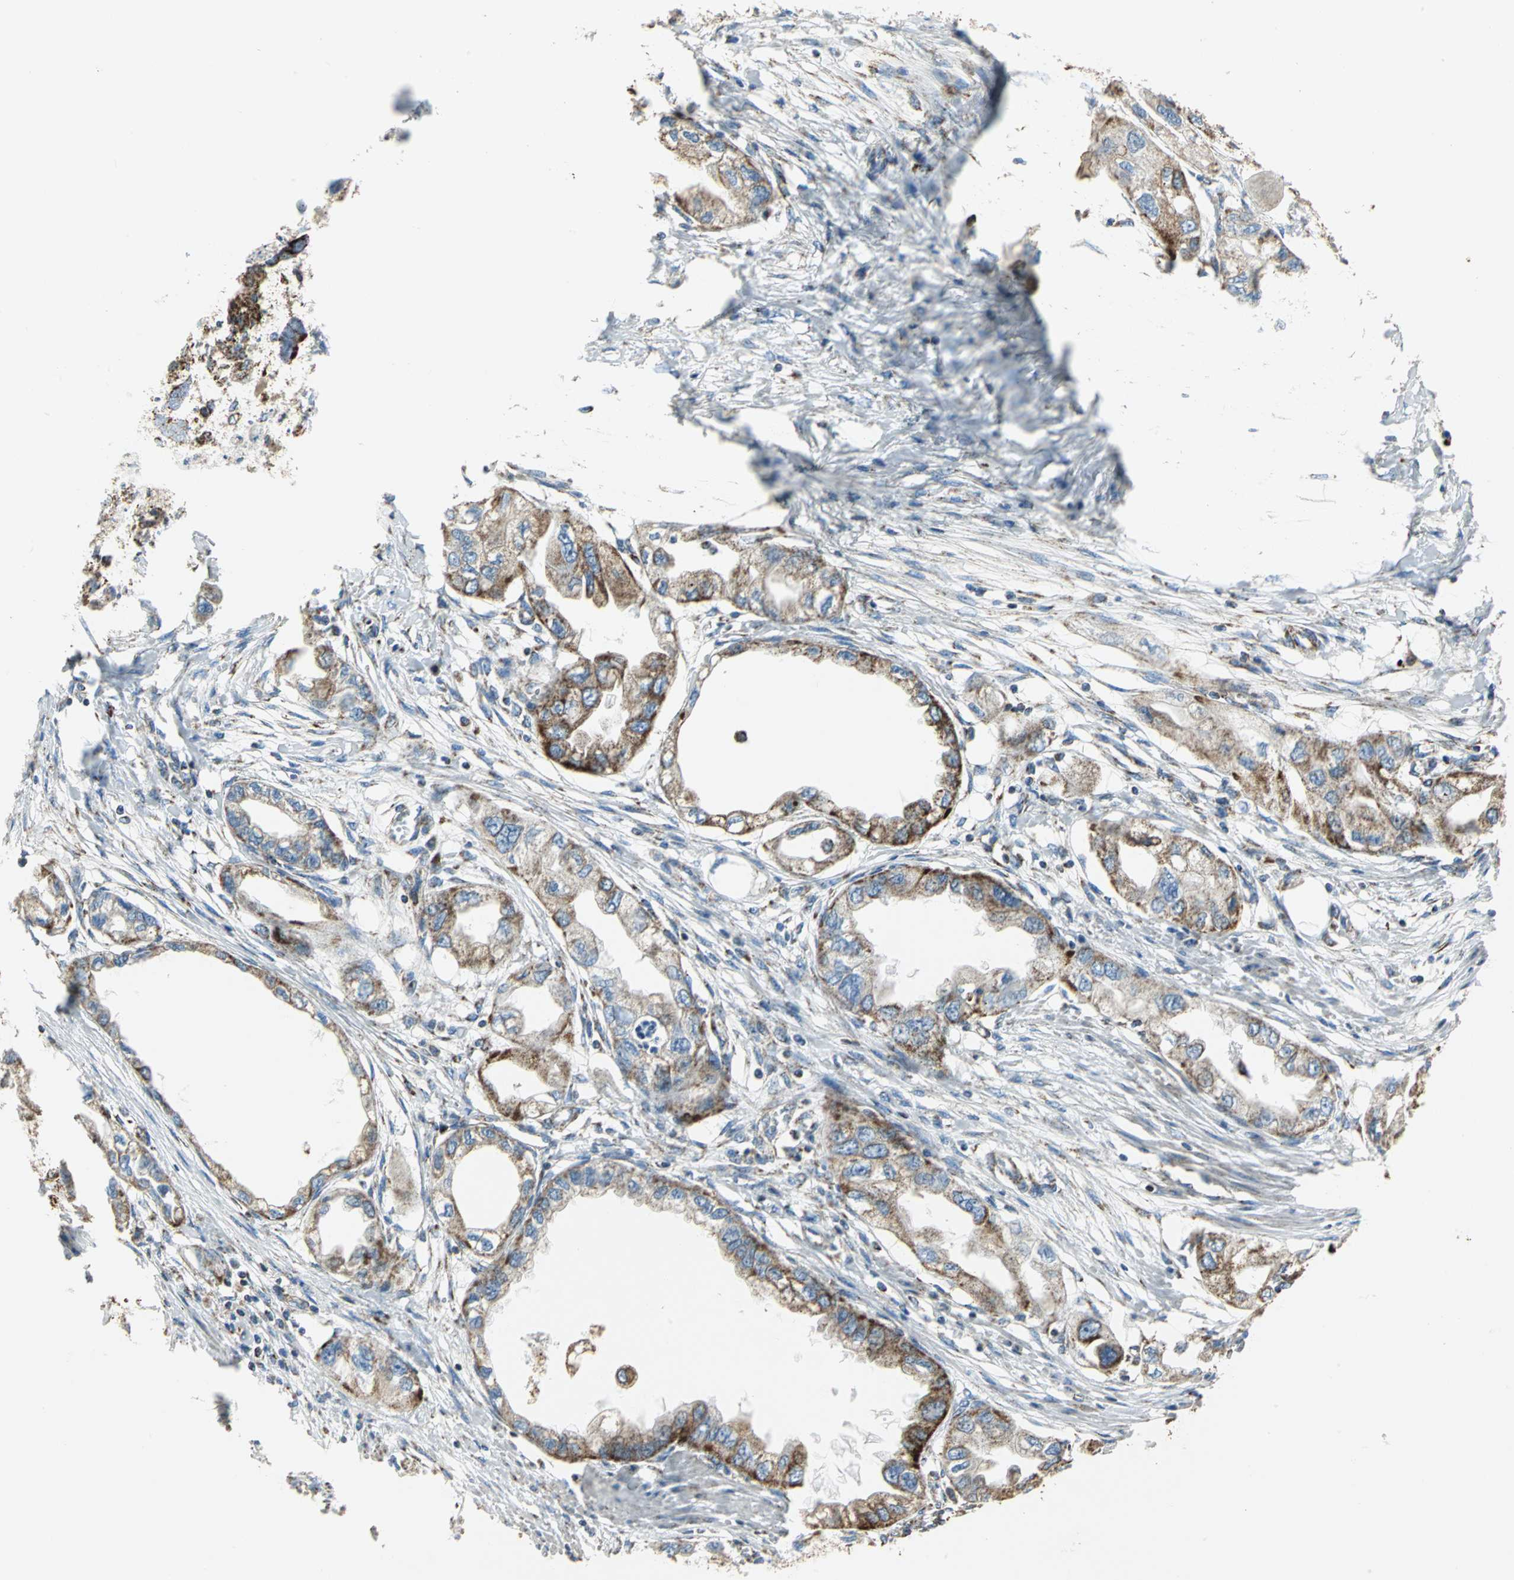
{"staining": {"intensity": "moderate", "quantity": "25%-75%", "location": "cytoplasmic/membranous"}, "tissue": "endometrial cancer", "cell_type": "Tumor cells", "image_type": "cancer", "snomed": [{"axis": "morphology", "description": "Adenocarcinoma, NOS"}, {"axis": "topography", "description": "Endometrium"}], "caption": "Immunohistochemical staining of human endometrial adenocarcinoma shows moderate cytoplasmic/membranous protein positivity in about 25%-75% of tumor cells.", "gene": "NTRK1", "patient": {"sex": "female", "age": 67}}